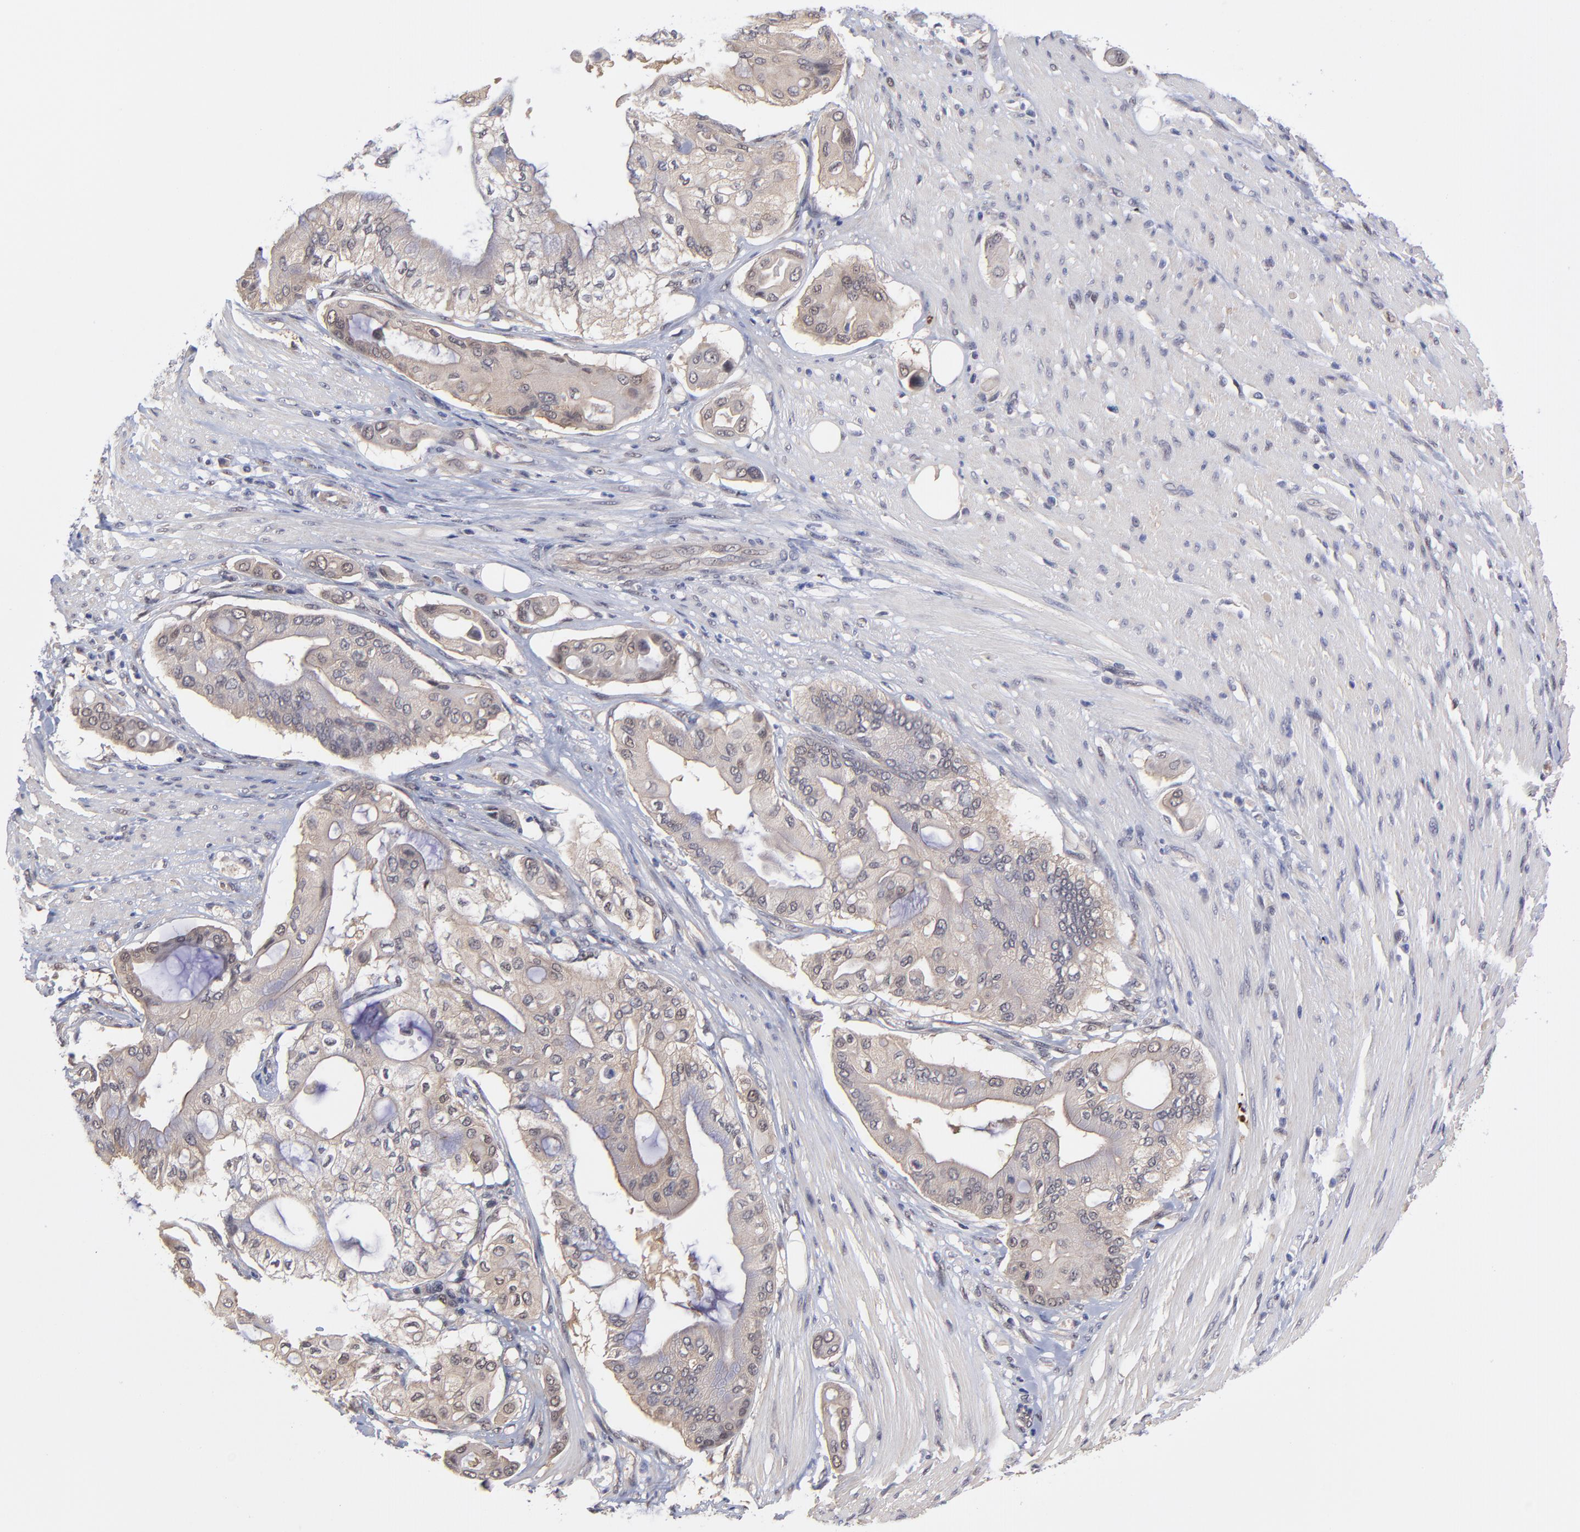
{"staining": {"intensity": "weak", "quantity": ">75%", "location": "cytoplasmic/membranous"}, "tissue": "pancreatic cancer", "cell_type": "Tumor cells", "image_type": "cancer", "snomed": [{"axis": "morphology", "description": "Adenocarcinoma, NOS"}, {"axis": "morphology", "description": "Adenocarcinoma, metastatic, NOS"}, {"axis": "topography", "description": "Lymph node"}, {"axis": "topography", "description": "Pancreas"}, {"axis": "topography", "description": "Duodenum"}], "caption": "Tumor cells show low levels of weak cytoplasmic/membranous positivity in about >75% of cells in adenocarcinoma (pancreatic).", "gene": "UBE2E3", "patient": {"sex": "female", "age": 64}}